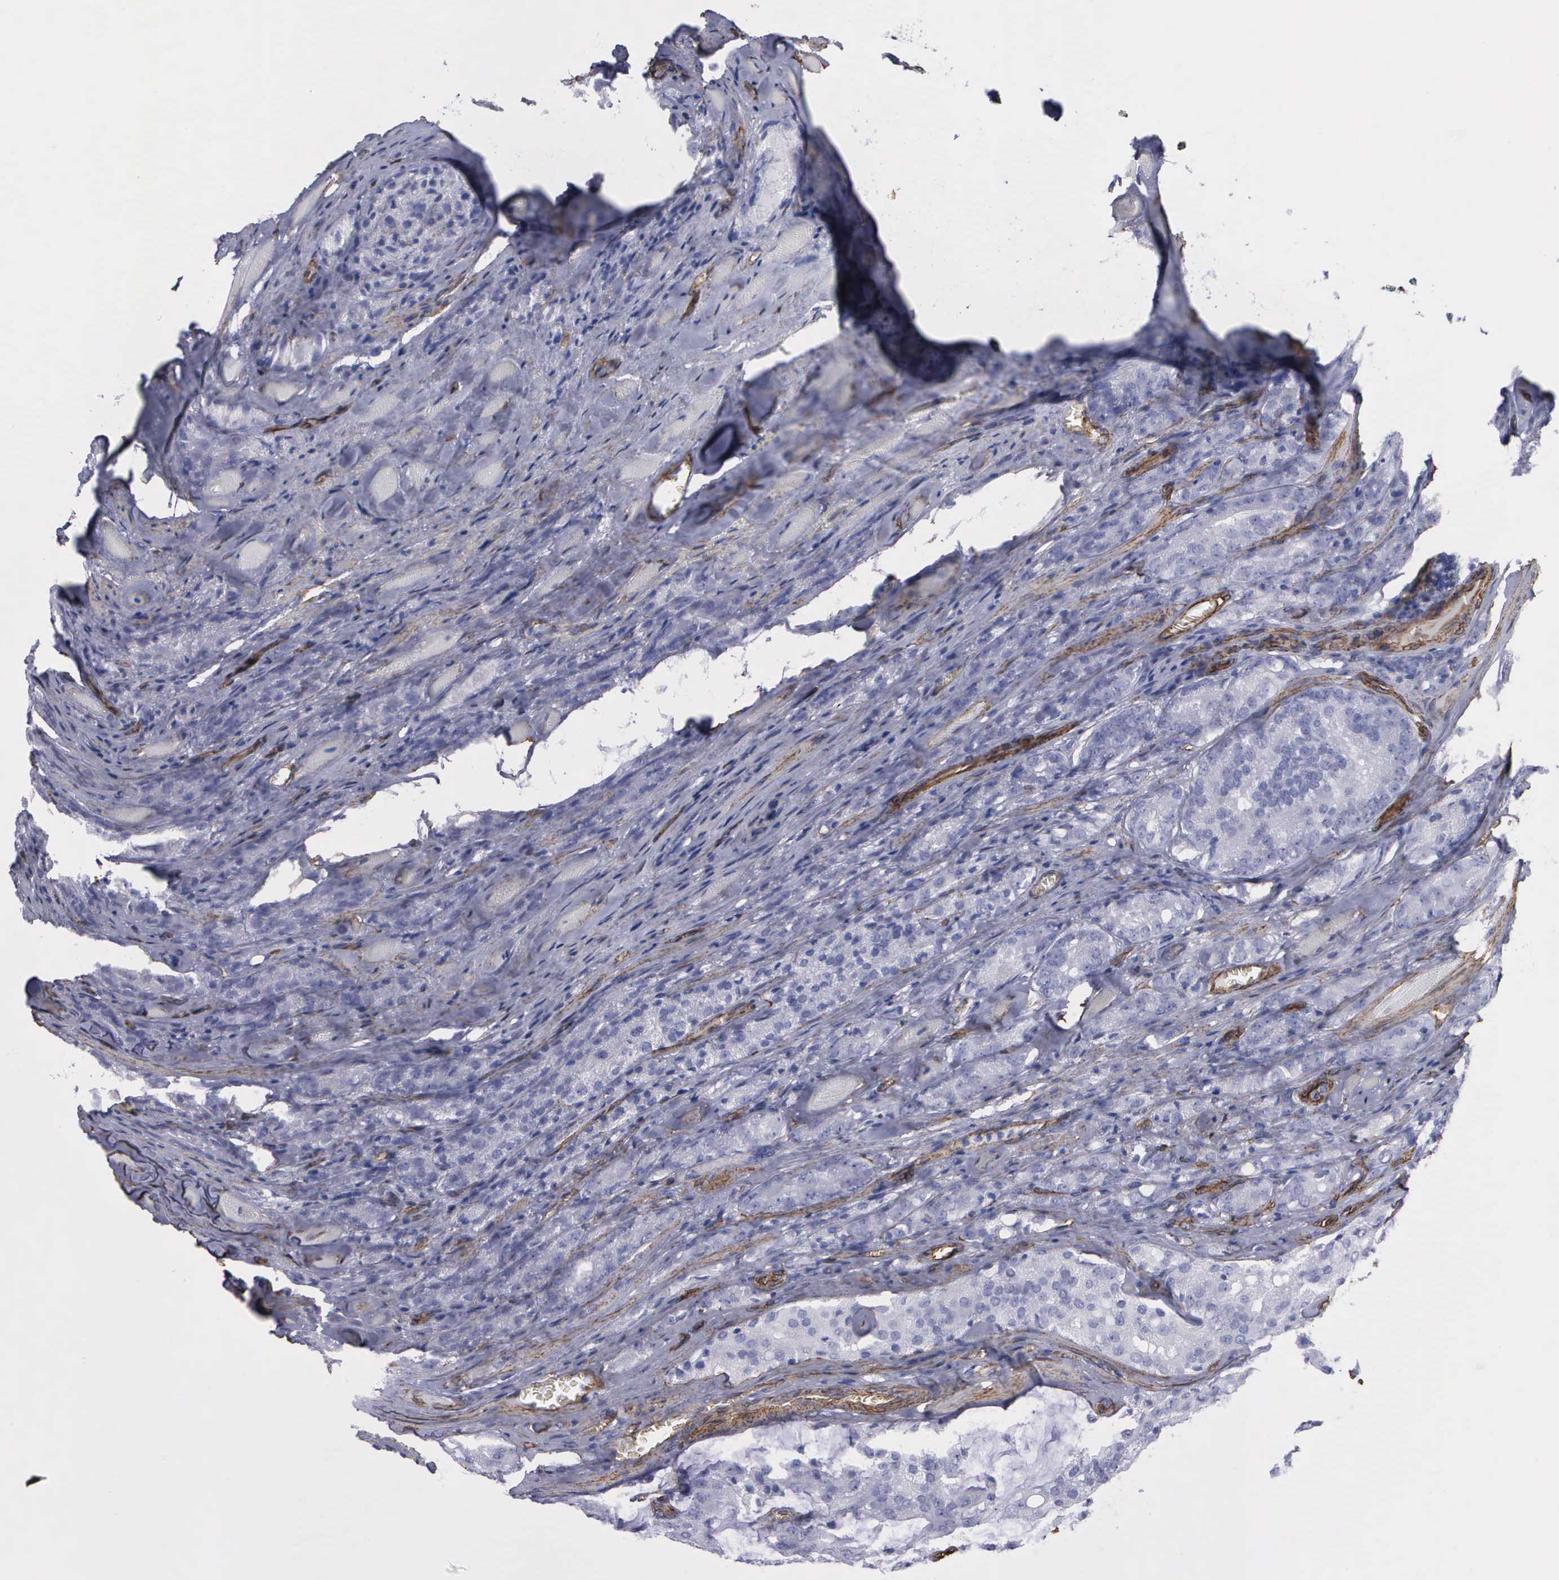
{"staining": {"intensity": "negative", "quantity": "none", "location": "none"}, "tissue": "prostate cancer", "cell_type": "Tumor cells", "image_type": "cancer", "snomed": [{"axis": "morphology", "description": "Adenocarcinoma, Medium grade"}, {"axis": "topography", "description": "Prostate"}], "caption": "The immunohistochemistry image has no significant staining in tumor cells of prostate cancer (adenocarcinoma (medium-grade)) tissue.", "gene": "MAGEB10", "patient": {"sex": "male", "age": 60}}